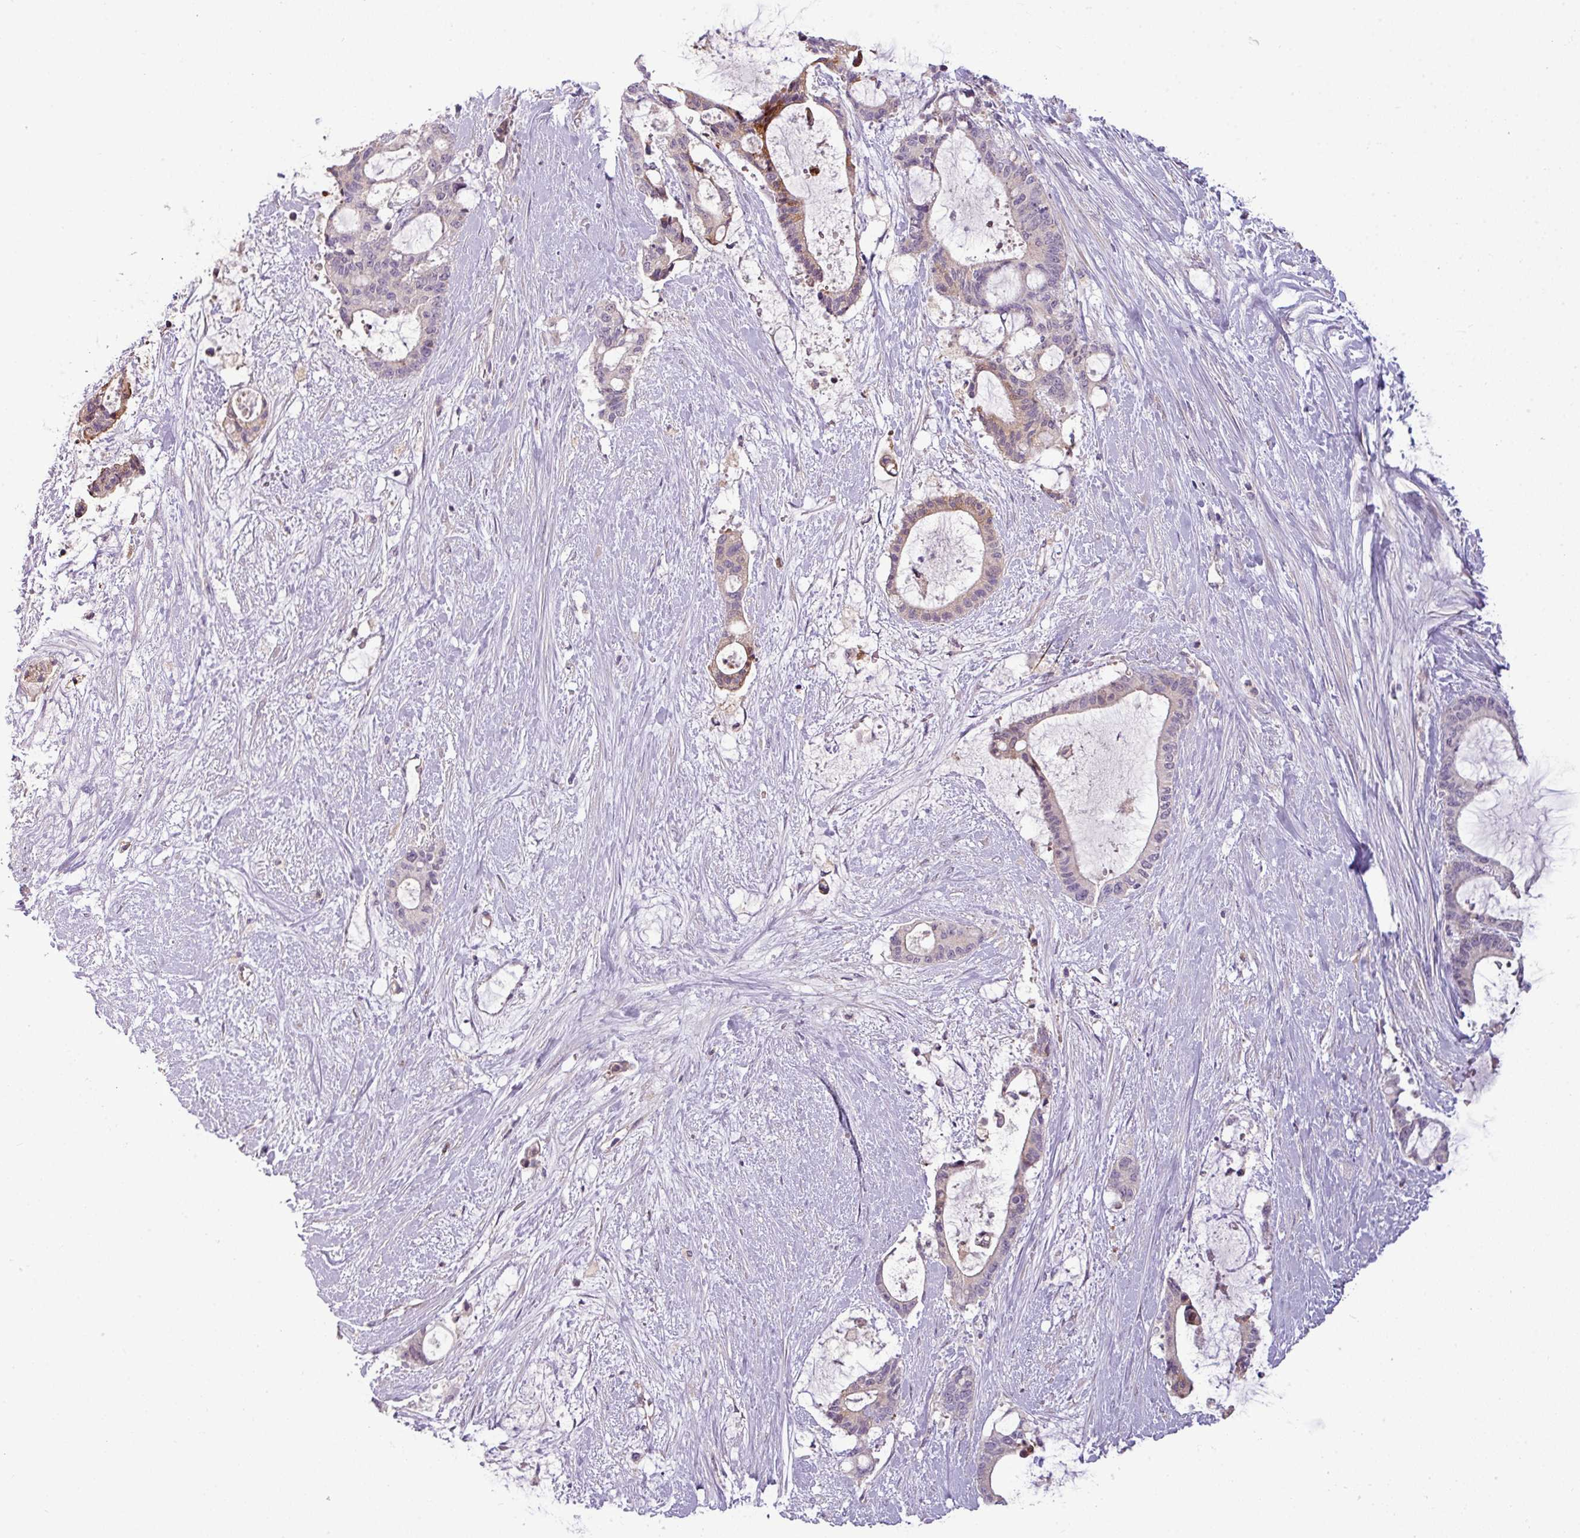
{"staining": {"intensity": "moderate", "quantity": "<25%", "location": "cytoplasmic/membranous"}, "tissue": "liver cancer", "cell_type": "Tumor cells", "image_type": "cancer", "snomed": [{"axis": "morphology", "description": "Normal tissue, NOS"}, {"axis": "morphology", "description": "Cholangiocarcinoma"}, {"axis": "topography", "description": "Liver"}, {"axis": "topography", "description": "Peripheral nerve tissue"}], "caption": "Brown immunohistochemical staining in human cholangiocarcinoma (liver) reveals moderate cytoplasmic/membranous staining in about <25% of tumor cells.", "gene": "ZNF35", "patient": {"sex": "female", "age": 73}}